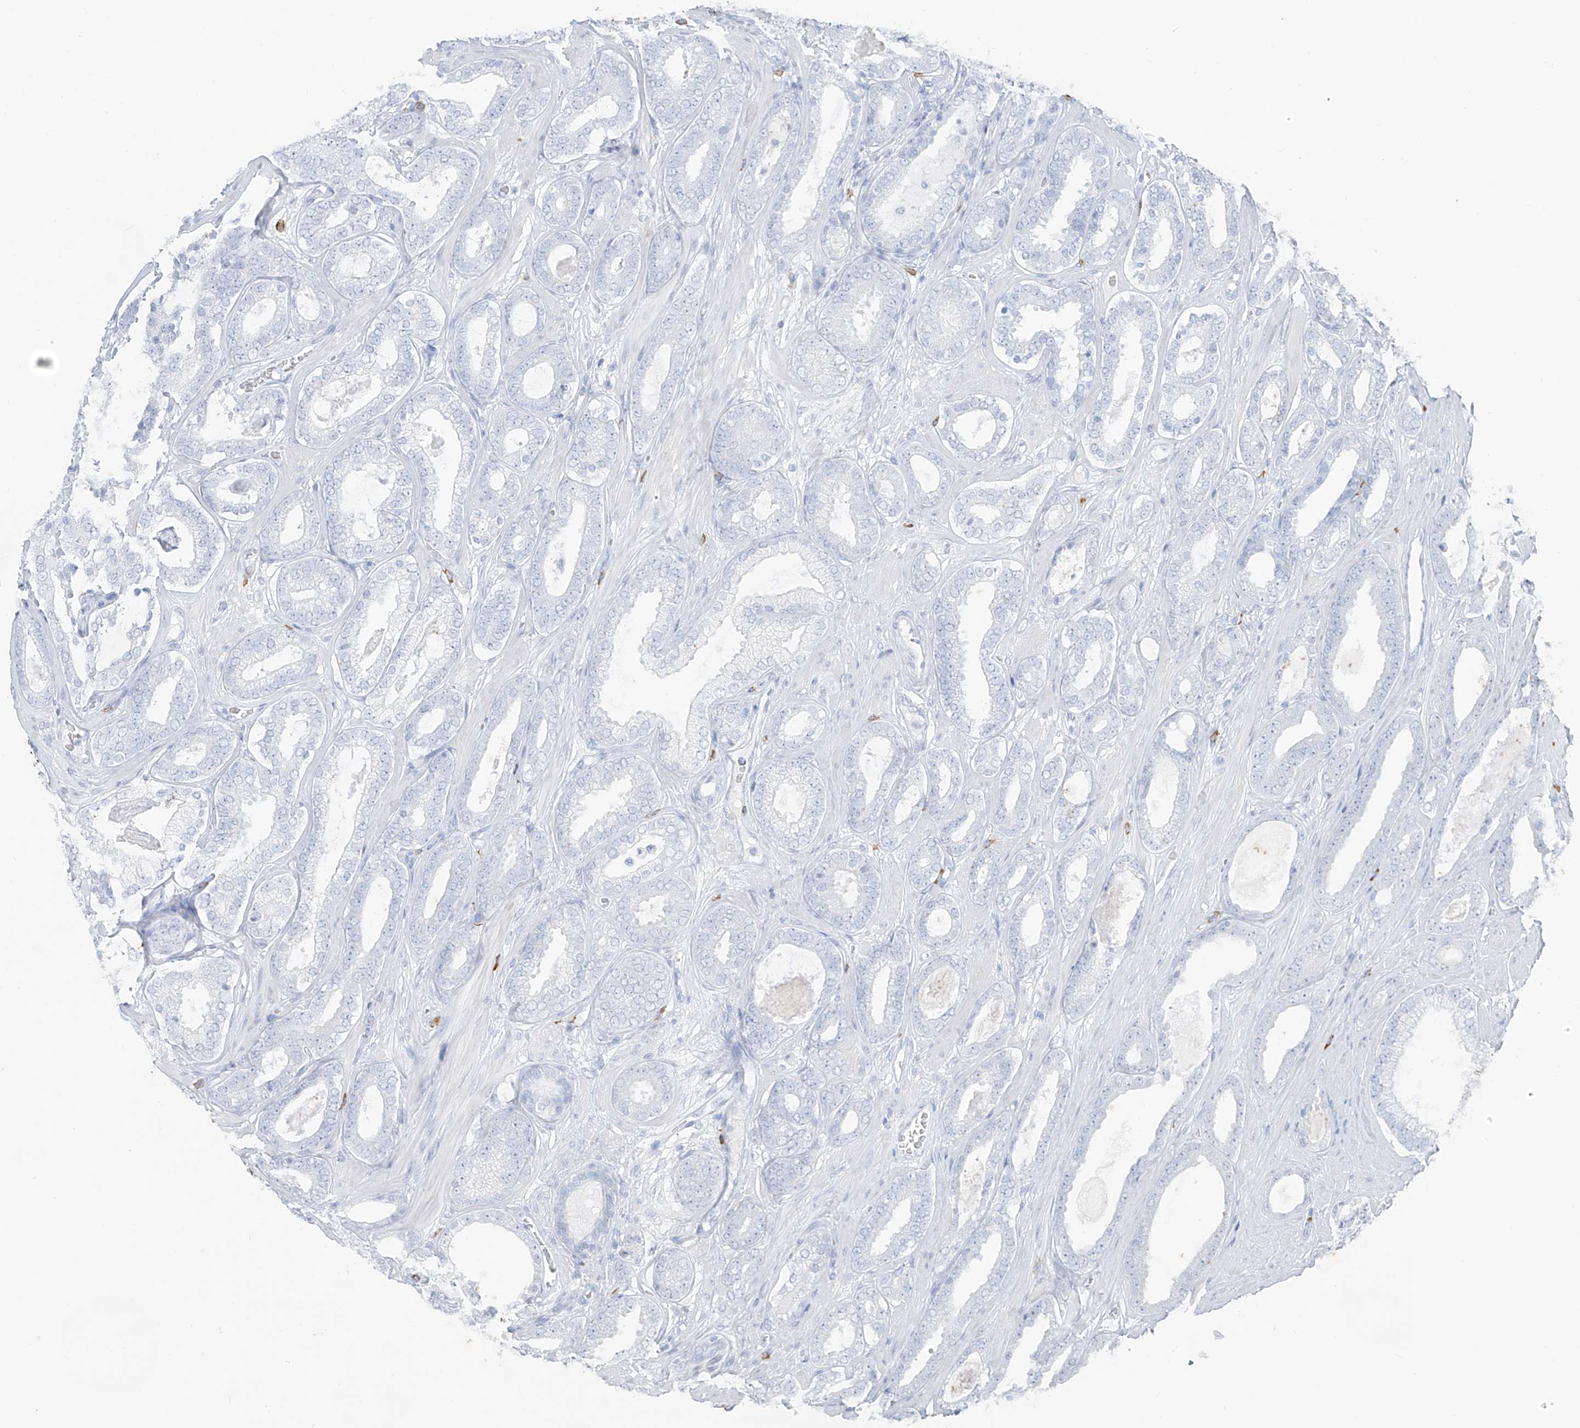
{"staining": {"intensity": "negative", "quantity": "none", "location": "none"}, "tissue": "prostate cancer", "cell_type": "Tumor cells", "image_type": "cancer", "snomed": [{"axis": "morphology", "description": "Adenocarcinoma, High grade"}, {"axis": "topography", "description": "Prostate"}], "caption": "Tumor cells show no significant protein staining in prostate cancer.", "gene": "CX3CR1", "patient": {"sex": "male", "age": 60}}